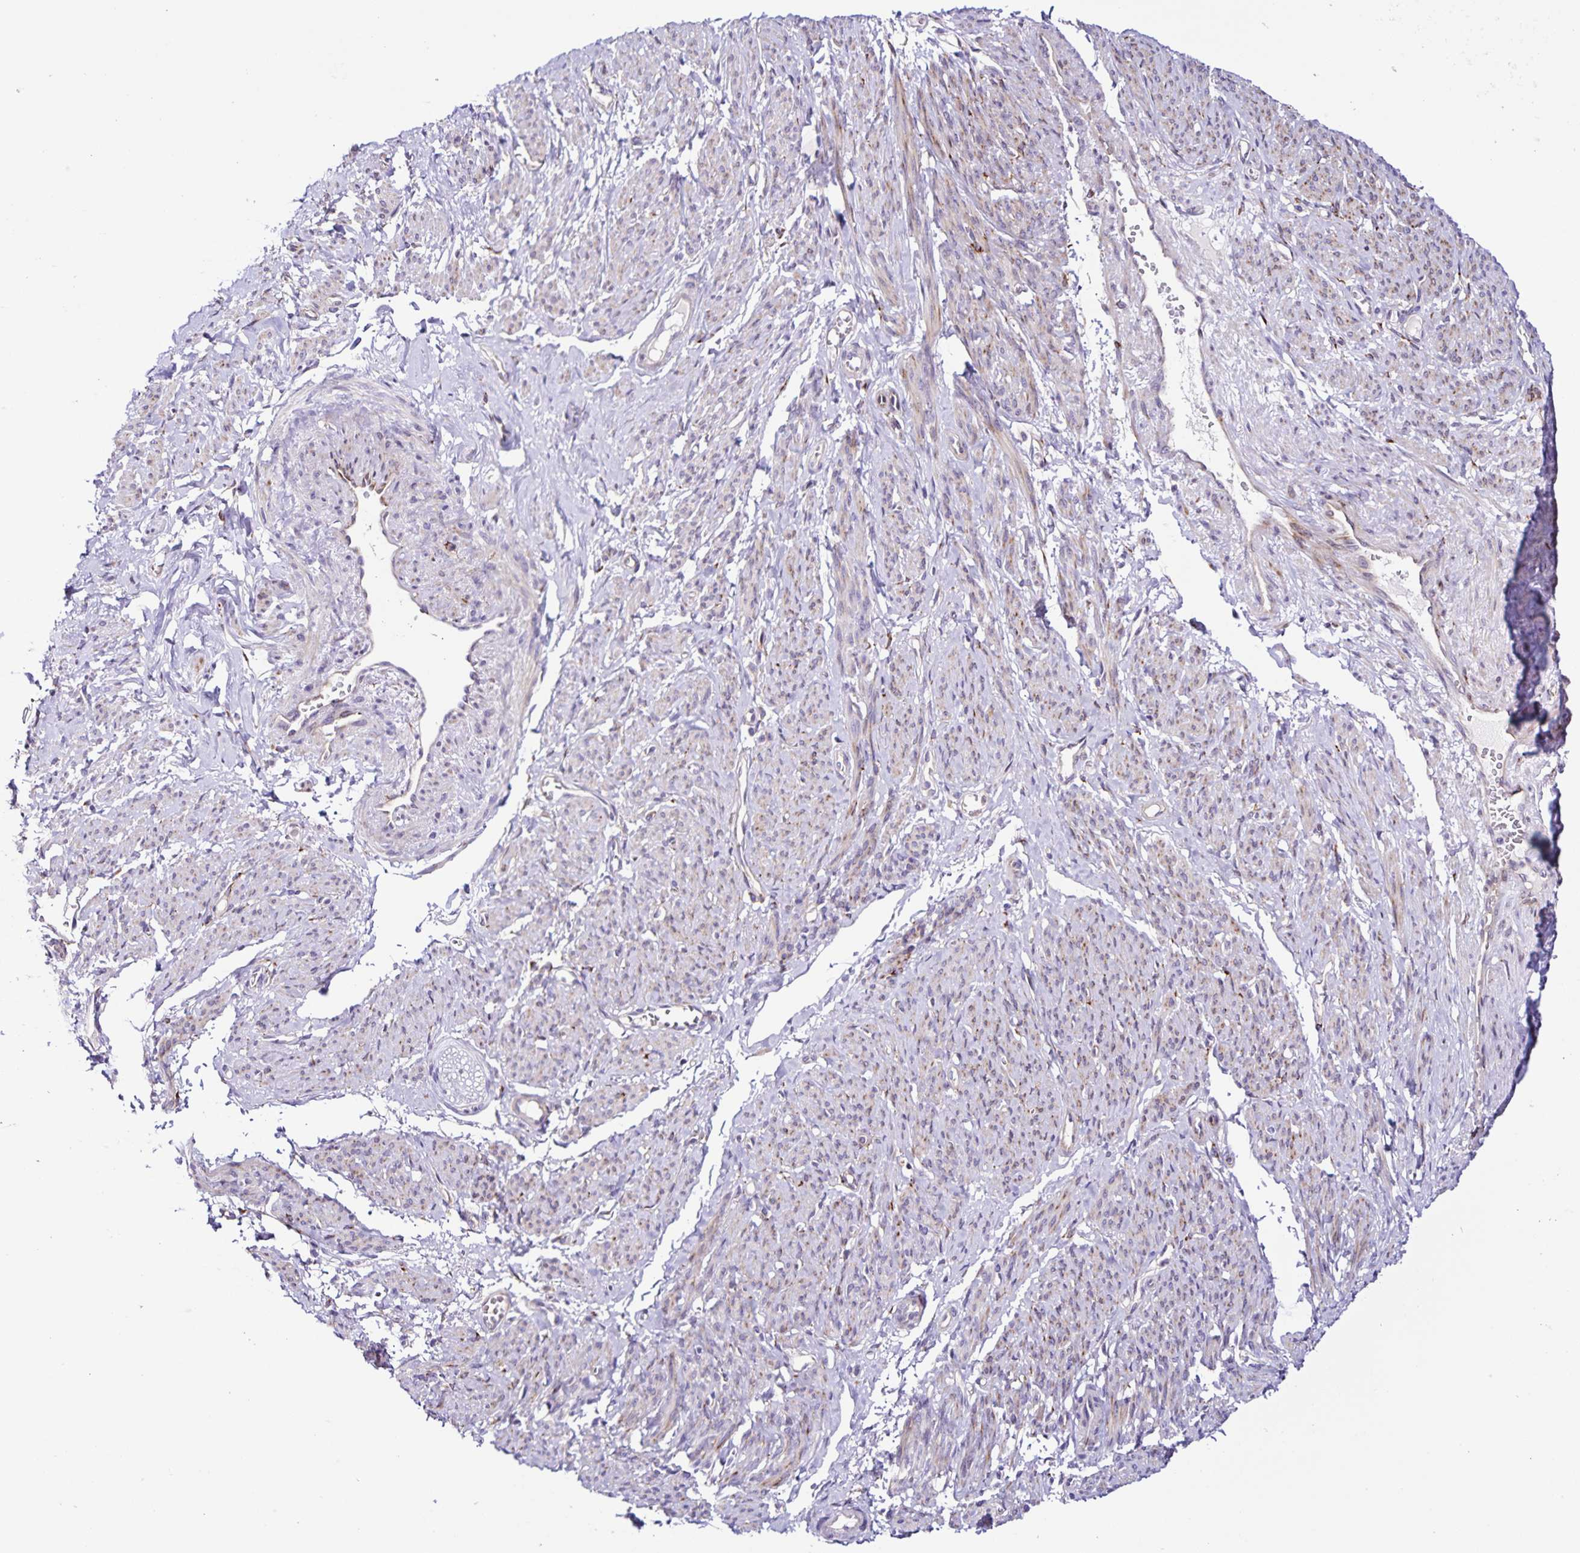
{"staining": {"intensity": "weak", "quantity": "25%-75%", "location": "cytoplasmic/membranous"}, "tissue": "smooth muscle", "cell_type": "Smooth muscle cells", "image_type": "normal", "snomed": [{"axis": "morphology", "description": "Normal tissue, NOS"}, {"axis": "topography", "description": "Smooth muscle"}], "caption": "Human smooth muscle stained with a brown dye displays weak cytoplasmic/membranous positive positivity in about 25%-75% of smooth muscle cells.", "gene": "OSBPL5", "patient": {"sex": "female", "age": 65}}